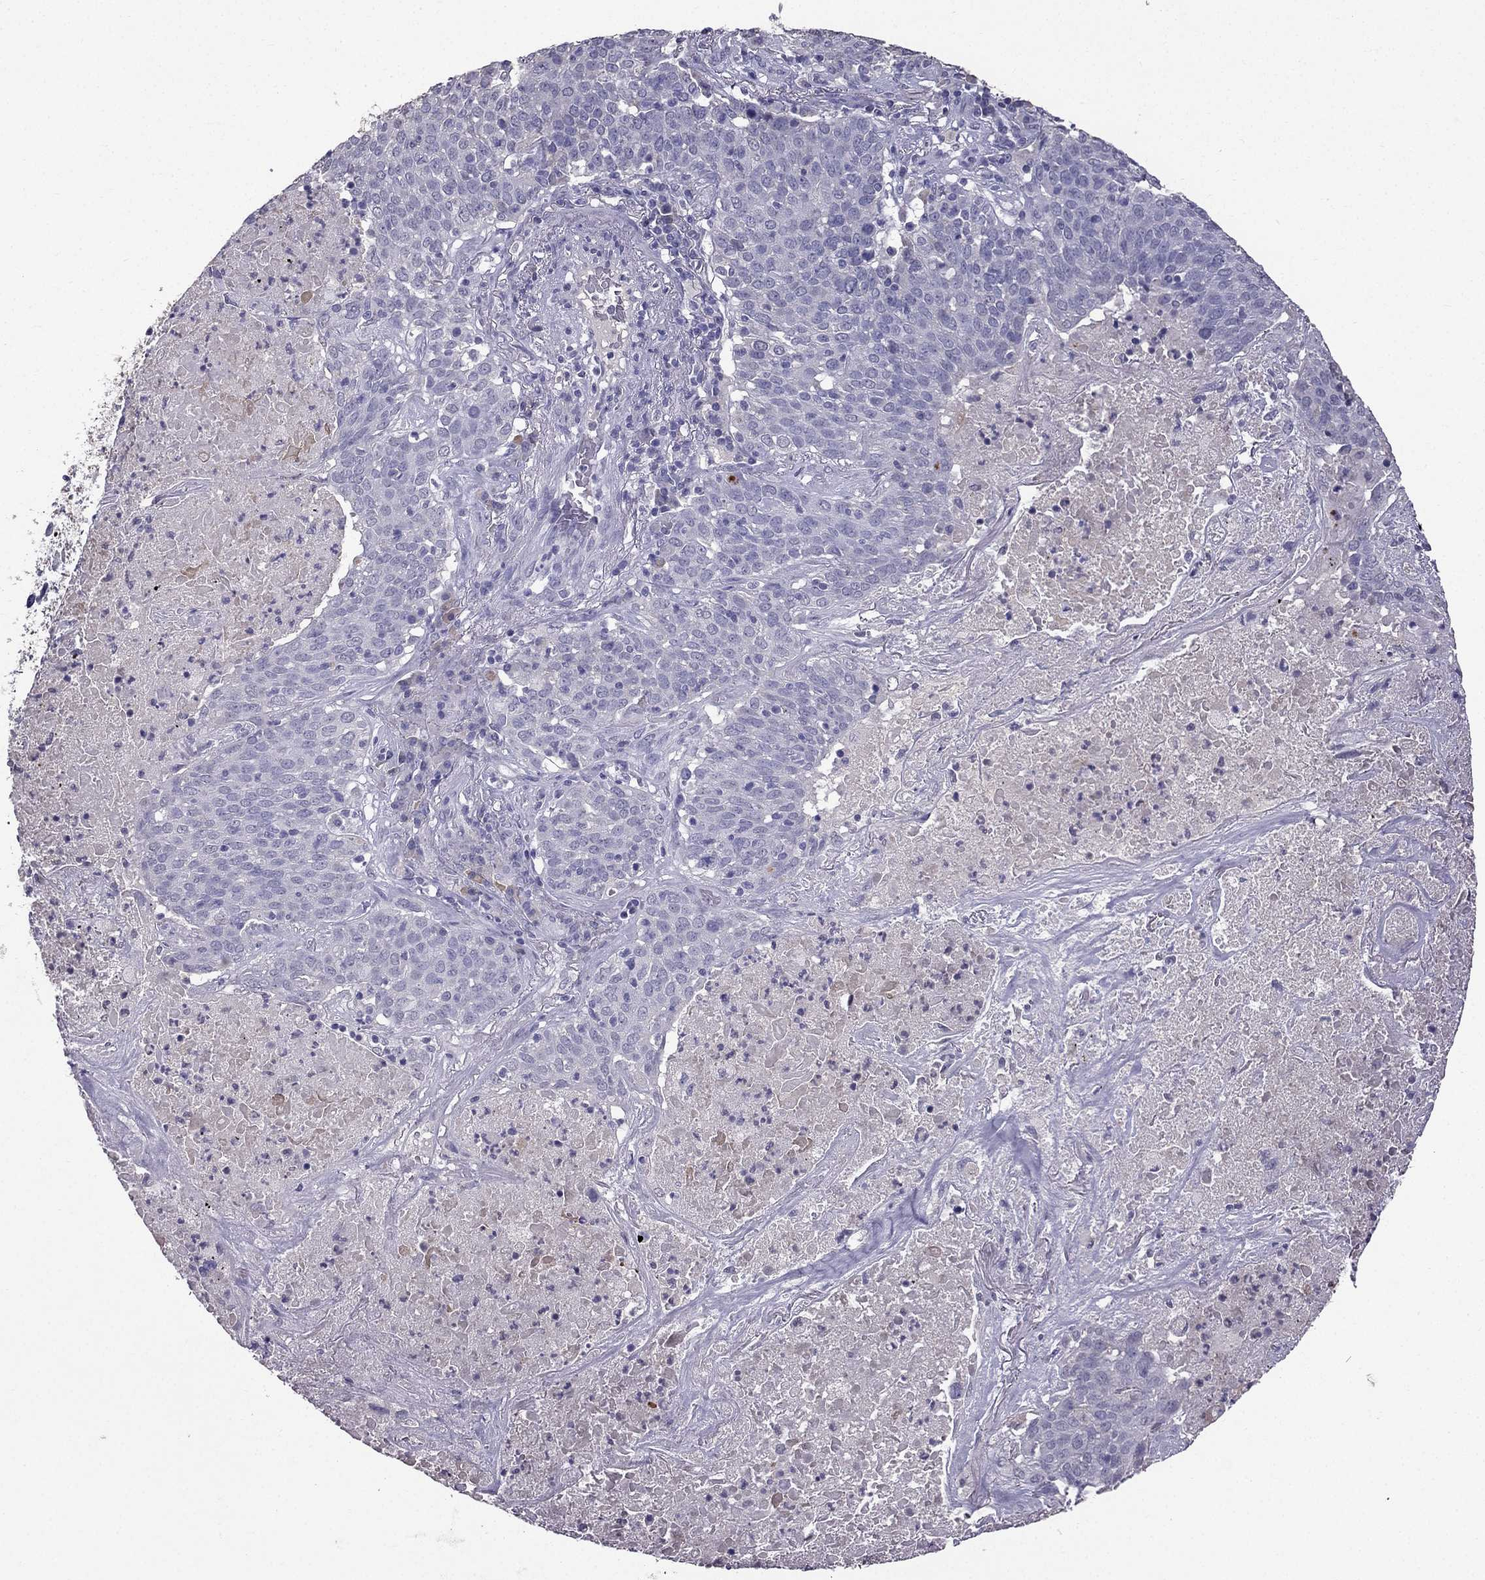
{"staining": {"intensity": "negative", "quantity": "none", "location": "none"}, "tissue": "lung cancer", "cell_type": "Tumor cells", "image_type": "cancer", "snomed": [{"axis": "morphology", "description": "Squamous cell carcinoma, NOS"}, {"axis": "topography", "description": "Lung"}], "caption": "A high-resolution photomicrograph shows IHC staining of lung squamous cell carcinoma, which displays no significant expression in tumor cells.", "gene": "SCG5", "patient": {"sex": "male", "age": 82}}